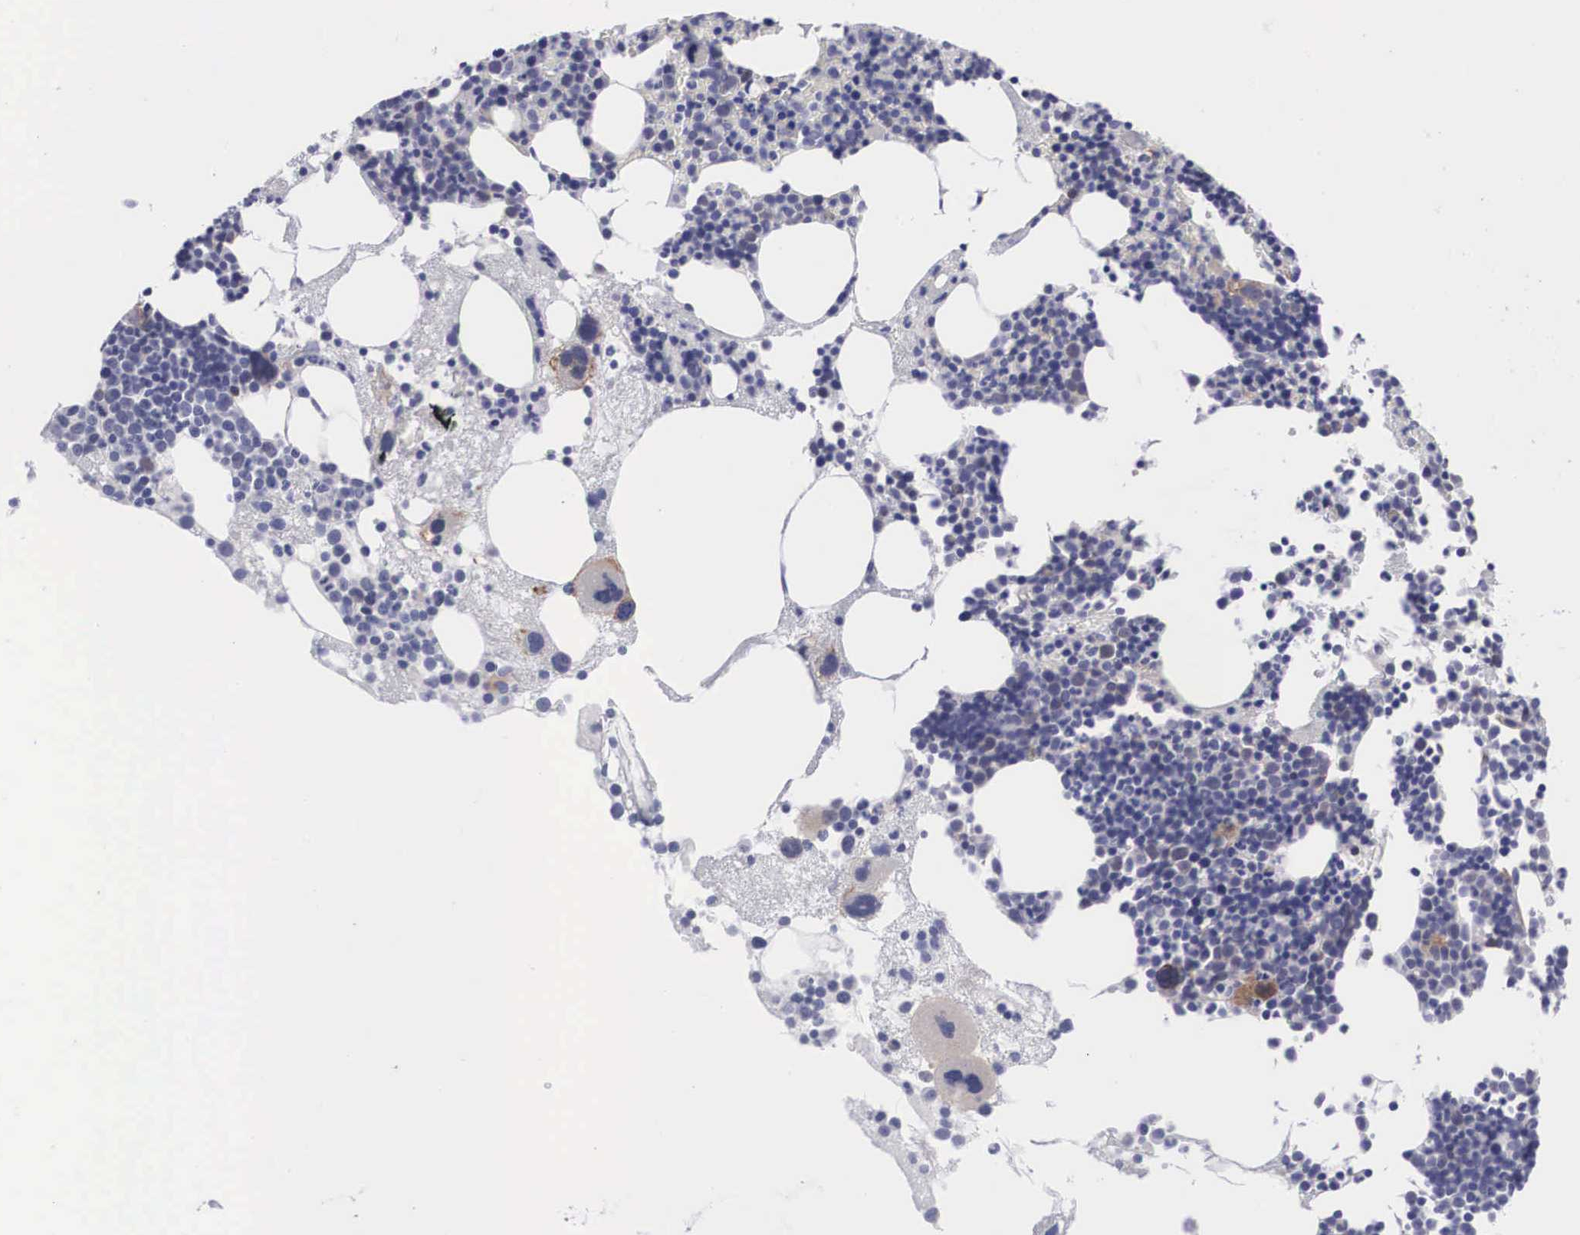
{"staining": {"intensity": "negative", "quantity": "none", "location": "none"}, "tissue": "bone marrow", "cell_type": "Hematopoietic cells", "image_type": "normal", "snomed": [{"axis": "morphology", "description": "Normal tissue, NOS"}, {"axis": "topography", "description": "Bone marrow"}], "caption": "The histopathology image reveals no staining of hematopoietic cells in benign bone marrow.", "gene": "MAST4", "patient": {"sex": "male", "age": 75}}